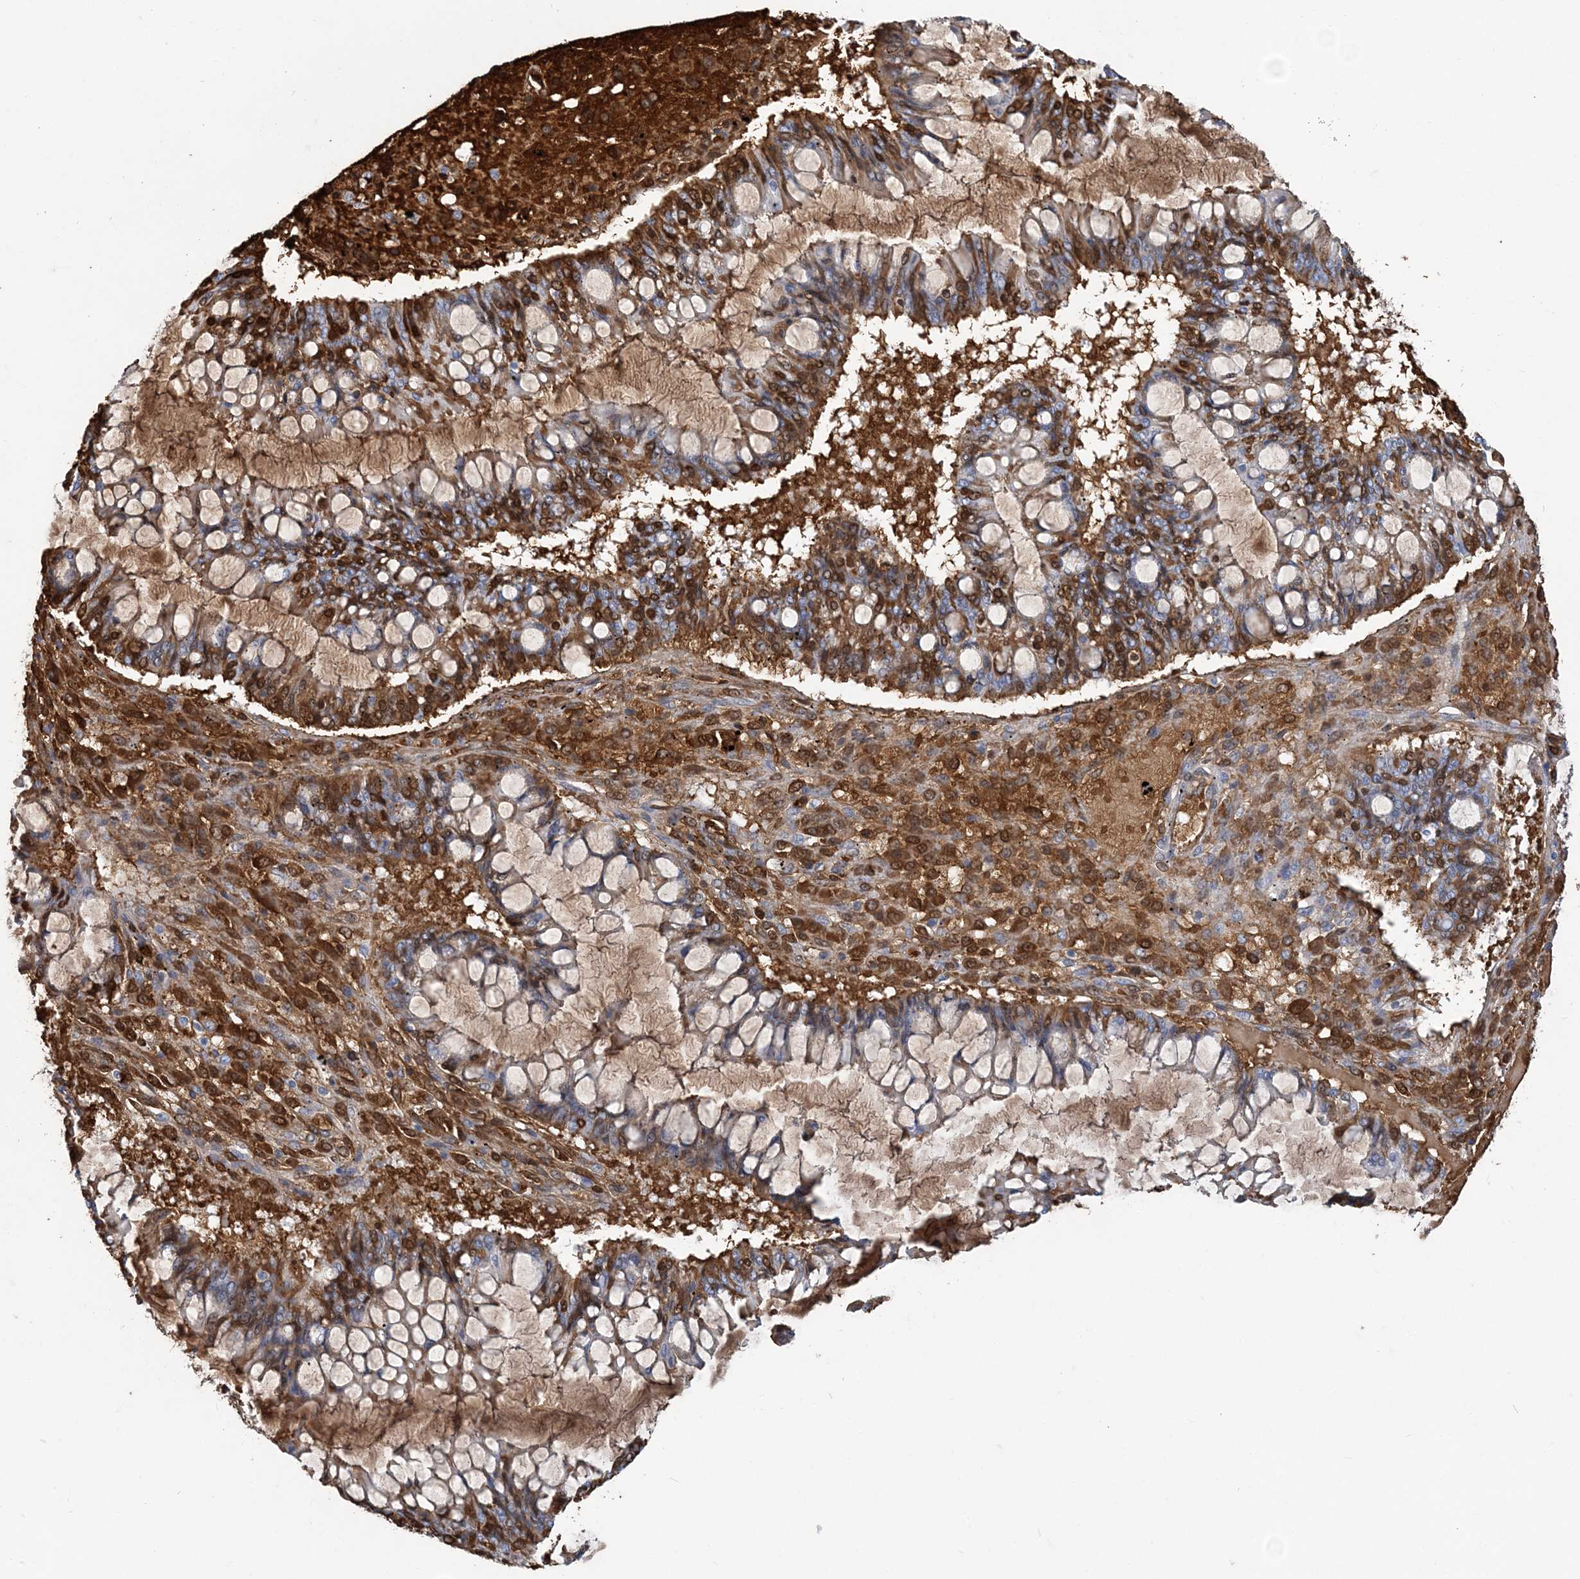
{"staining": {"intensity": "moderate", "quantity": ">75%", "location": "cytoplasmic/membranous"}, "tissue": "ovarian cancer", "cell_type": "Tumor cells", "image_type": "cancer", "snomed": [{"axis": "morphology", "description": "Cystadenocarcinoma, mucinous, NOS"}, {"axis": "topography", "description": "Ovary"}], "caption": "Mucinous cystadenocarcinoma (ovarian) stained for a protein displays moderate cytoplasmic/membranous positivity in tumor cells. (brown staining indicates protein expression, while blue staining denotes nuclei).", "gene": "HBA2", "patient": {"sex": "female", "age": 73}}